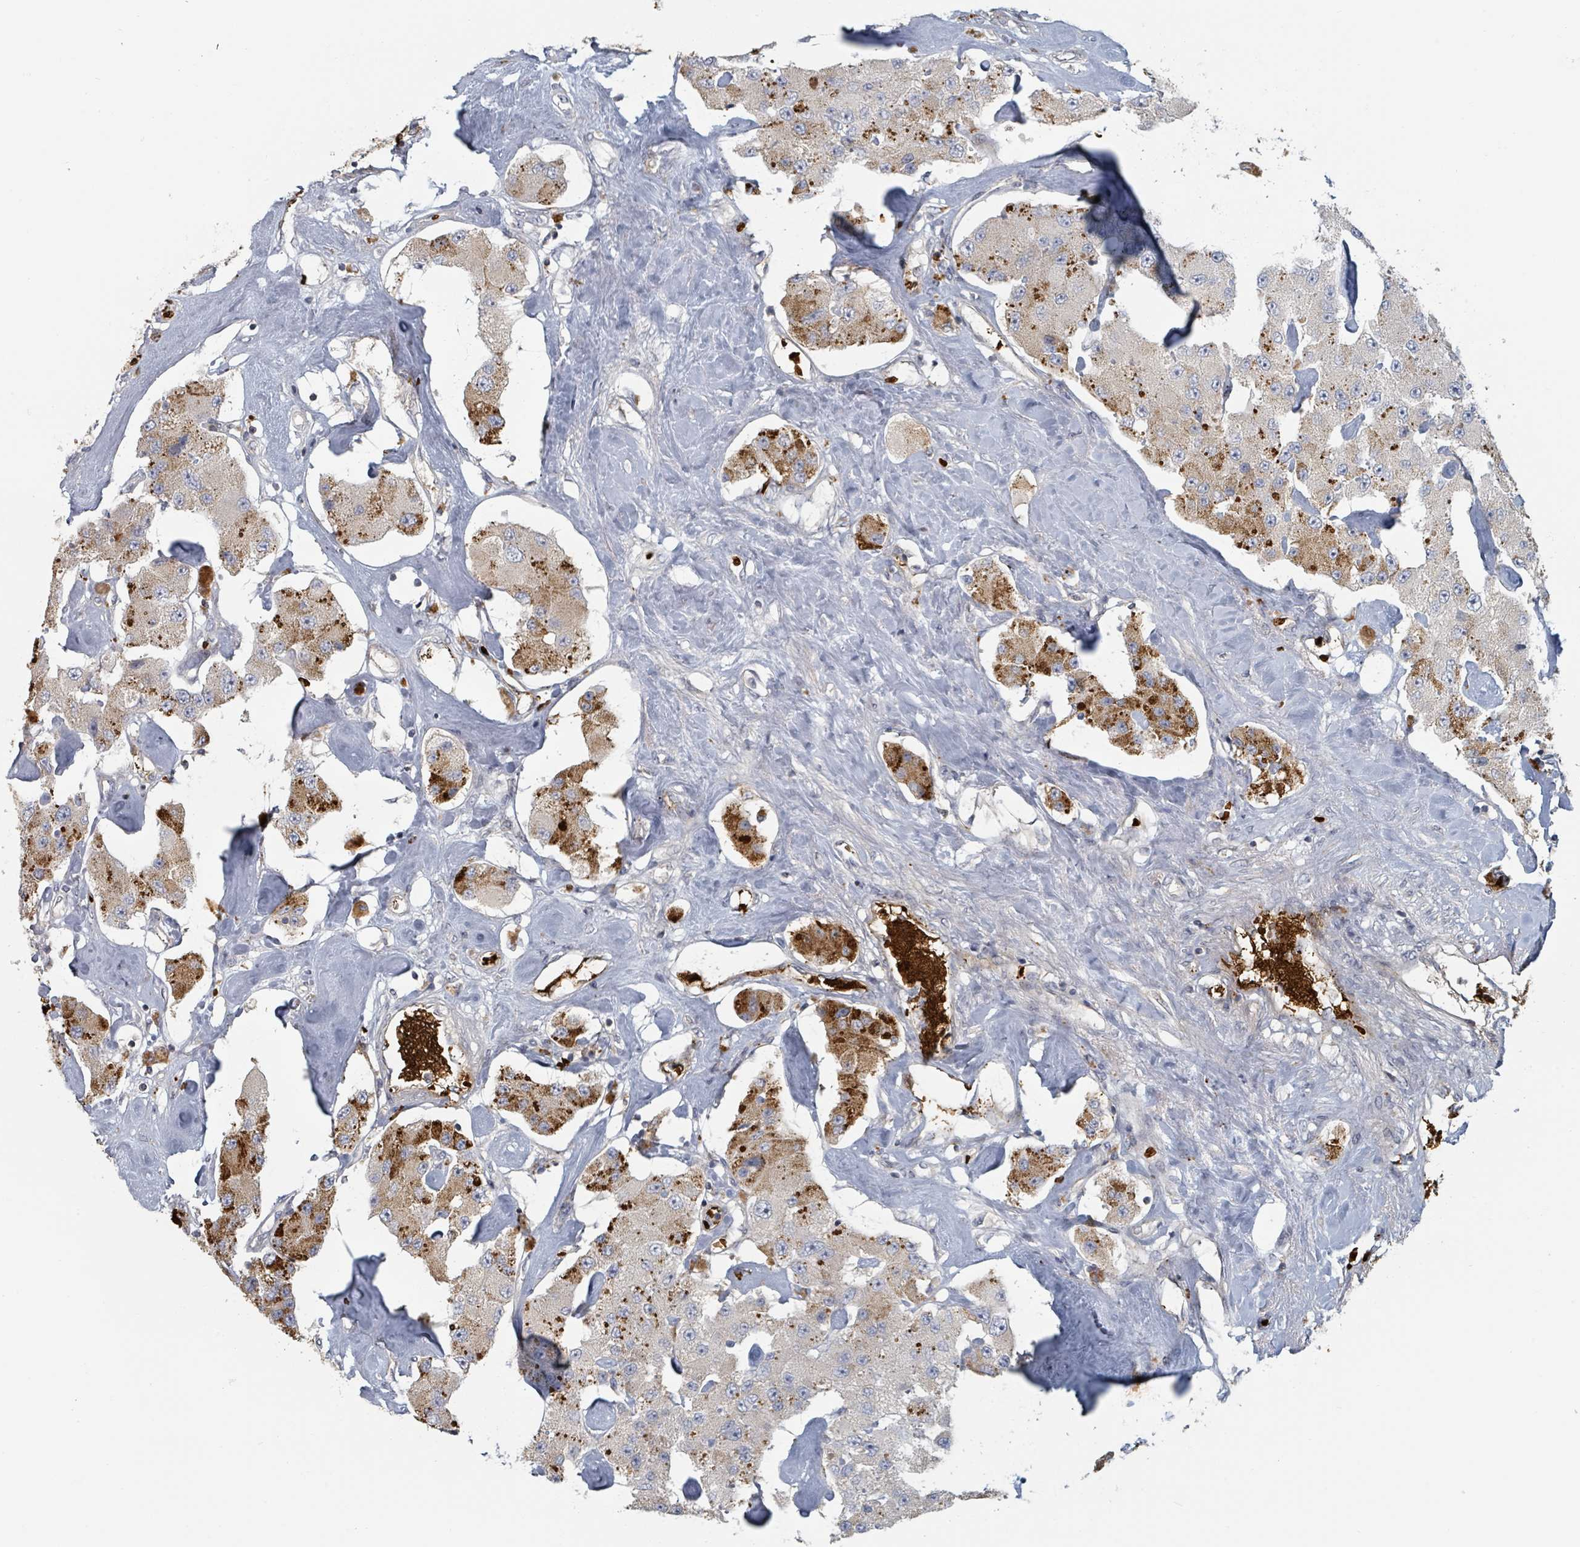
{"staining": {"intensity": "strong", "quantity": "<25%", "location": "cytoplasmic/membranous"}, "tissue": "carcinoid", "cell_type": "Tumor cells", "image_type": "cancer", "snomed": [{"axis": "morphology", "description": "Carcinoid, malignant, NOS"}, {"axis": "topography", "description": "Pancreas"}], "caption": "Approximately <25% of tumor cells in carcinoid show strong cytoplasmic/membranous protein staining as visualized by brown immunohistochemical staining.", "gene": "TRPC4AP", "patient": {"sex": "male", "age": 41}}